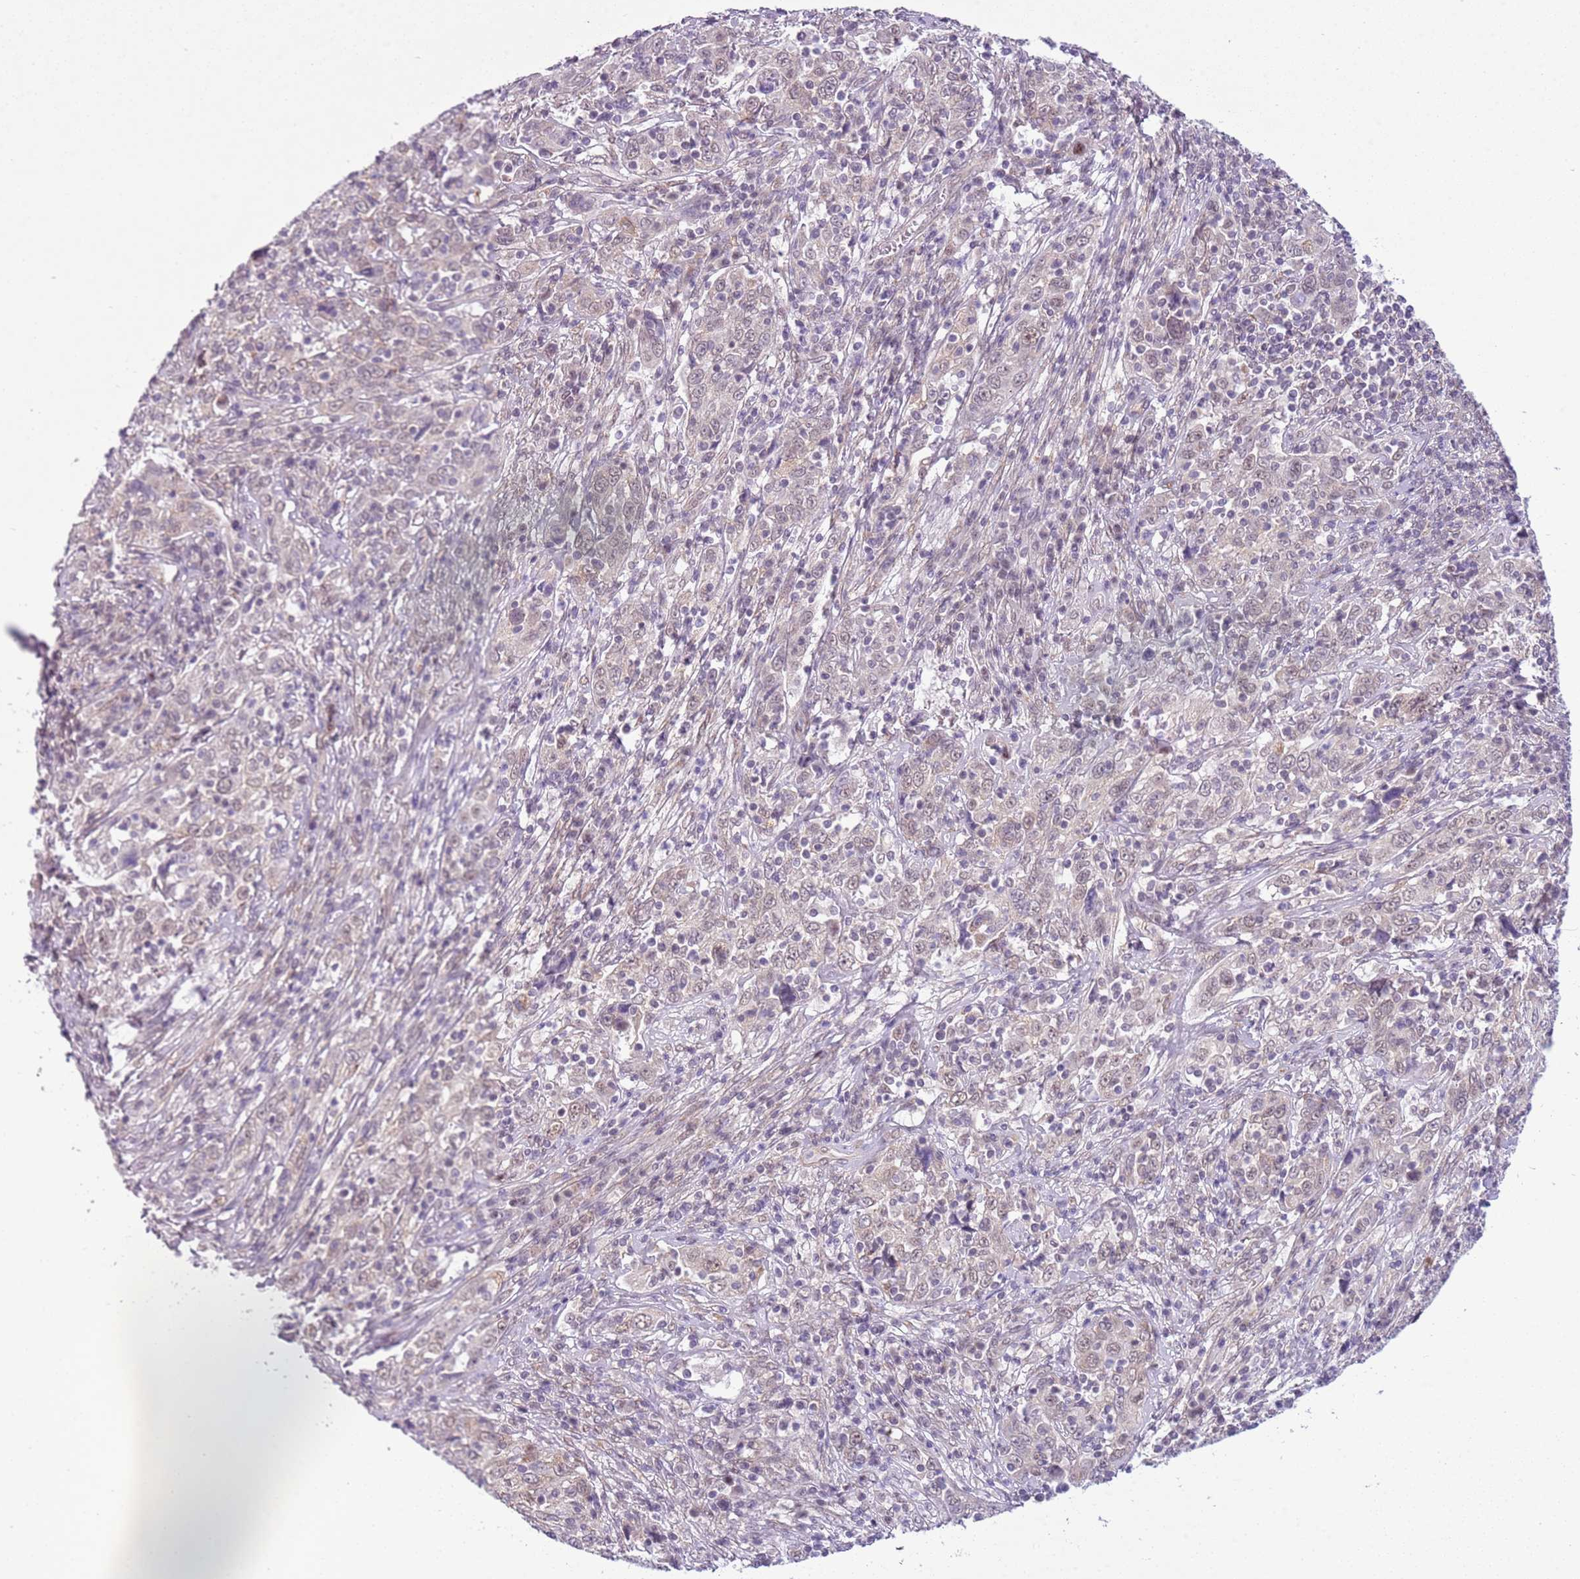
{"staining": {"intensity": "weak", "quantity": "<25%", "location": "nuclear"}, "tissue": "cervical cancer", "cell_type": "Tumor cells", "image_type": "cancer", "snomed": [{"axis": "morphology", "description": "Squamous cell carcinoma, NOS"}, {"axis": "topography", "description": "Cervix"}], "caption": "There is no significant expression in tumor cells of cervical cancer (squamous cell carcinoma). Brightfield microscopy of IHC stained with DAB (3,3'-diaminobenzidine) (brown) and hematoxylin (blue), captured at high magnification.", "gene": "FAM120C", "patient": {"sex": "female", "age": 46}}